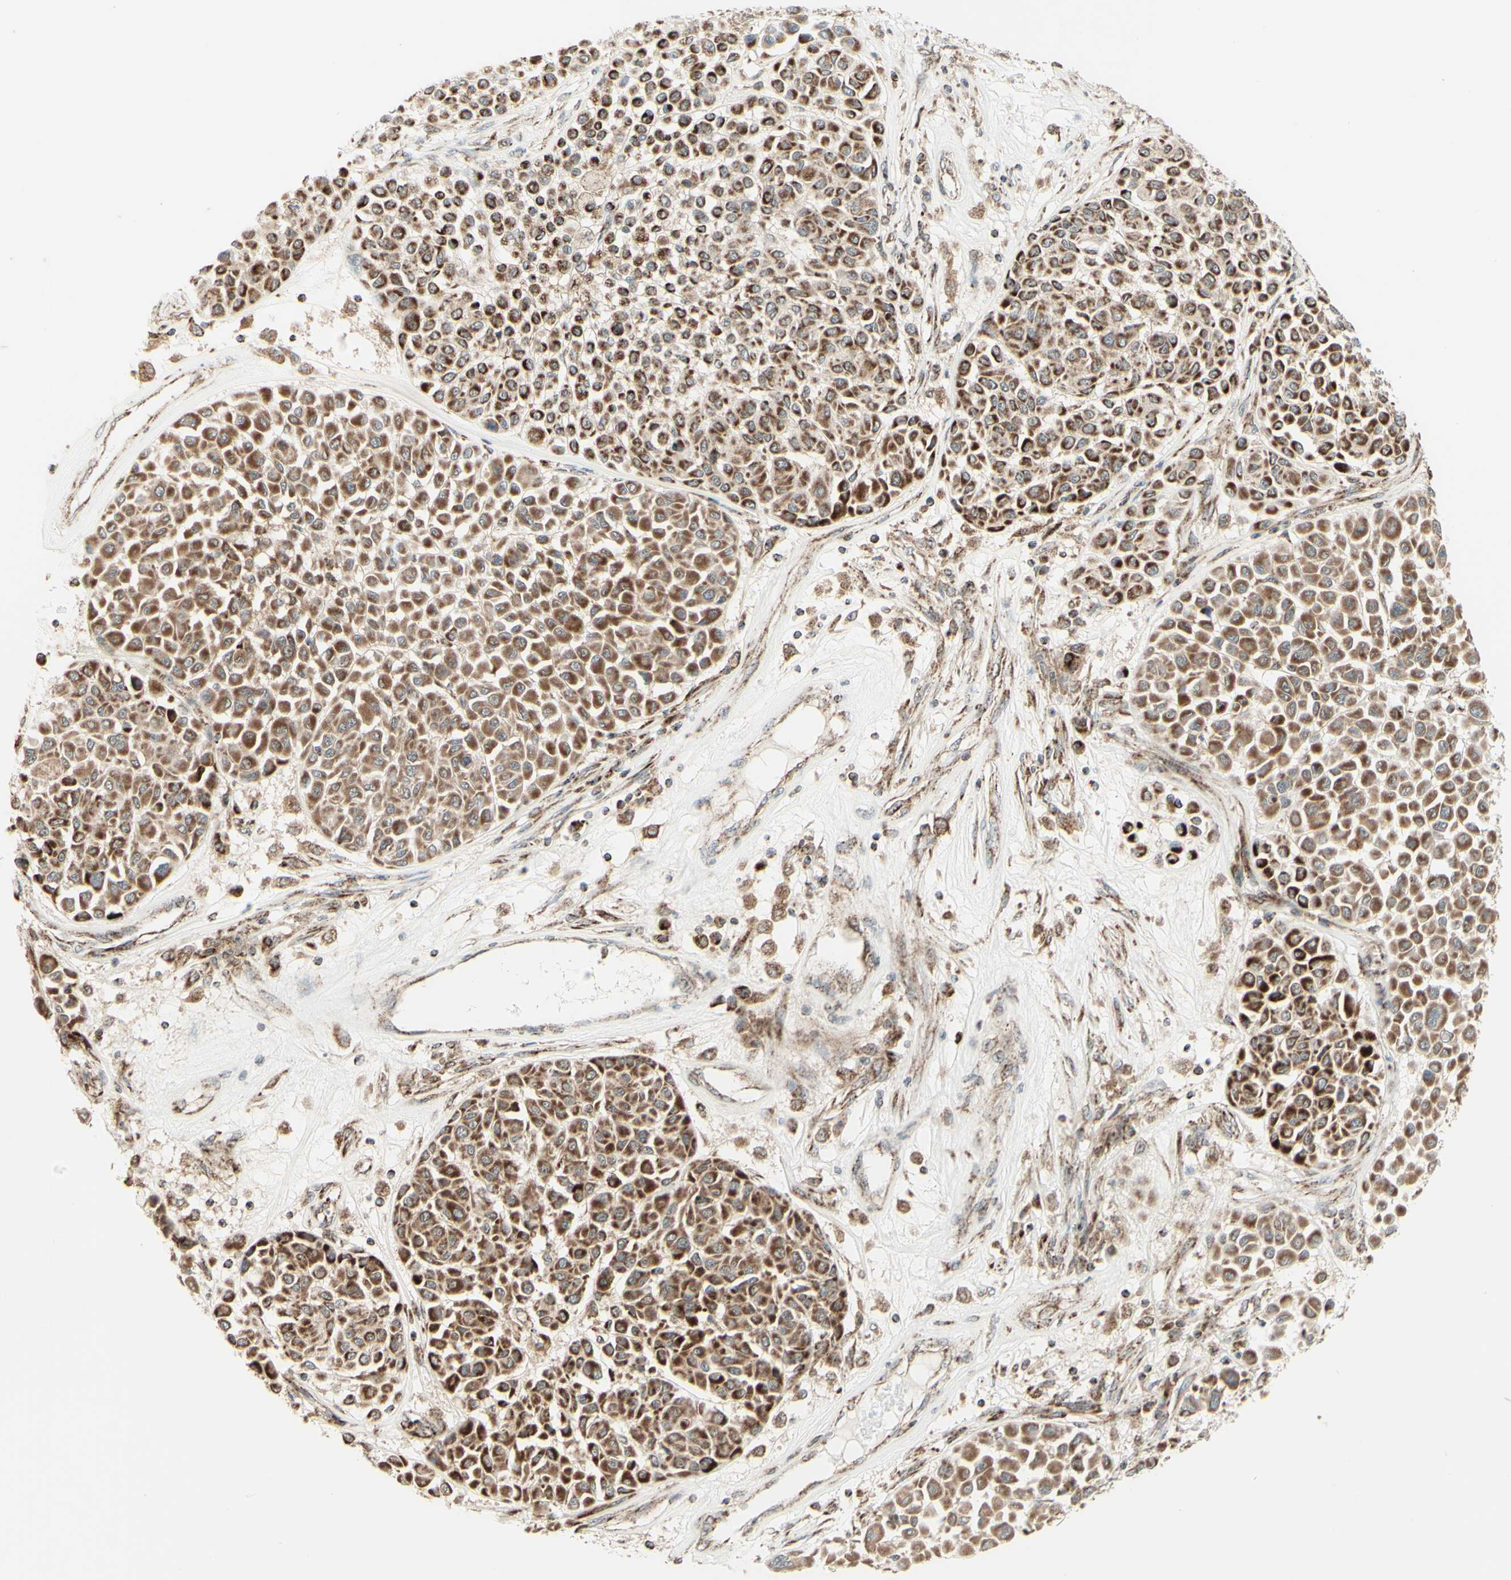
{"staining": {"intensity": "moderate", "quantity": ">75%", "location": "cytoplasmic/membranous"}, "tissue": "melanoma", "cell_type": "Tumor cells", "image_type": "cancer", "snomed": [{"axis": "morphology", "description": "Malignant melanoma, Metastatic site"}, {"axis": "topography", "description": "Soft tissue"}], "caption": "Tumor cells reveal medium levels of moderate cytoplasmic/membranous expression in approximately >75% of cells in melanoma.", "gene": "DHRS3", "patient": {"sex": "male", "age": 41}}